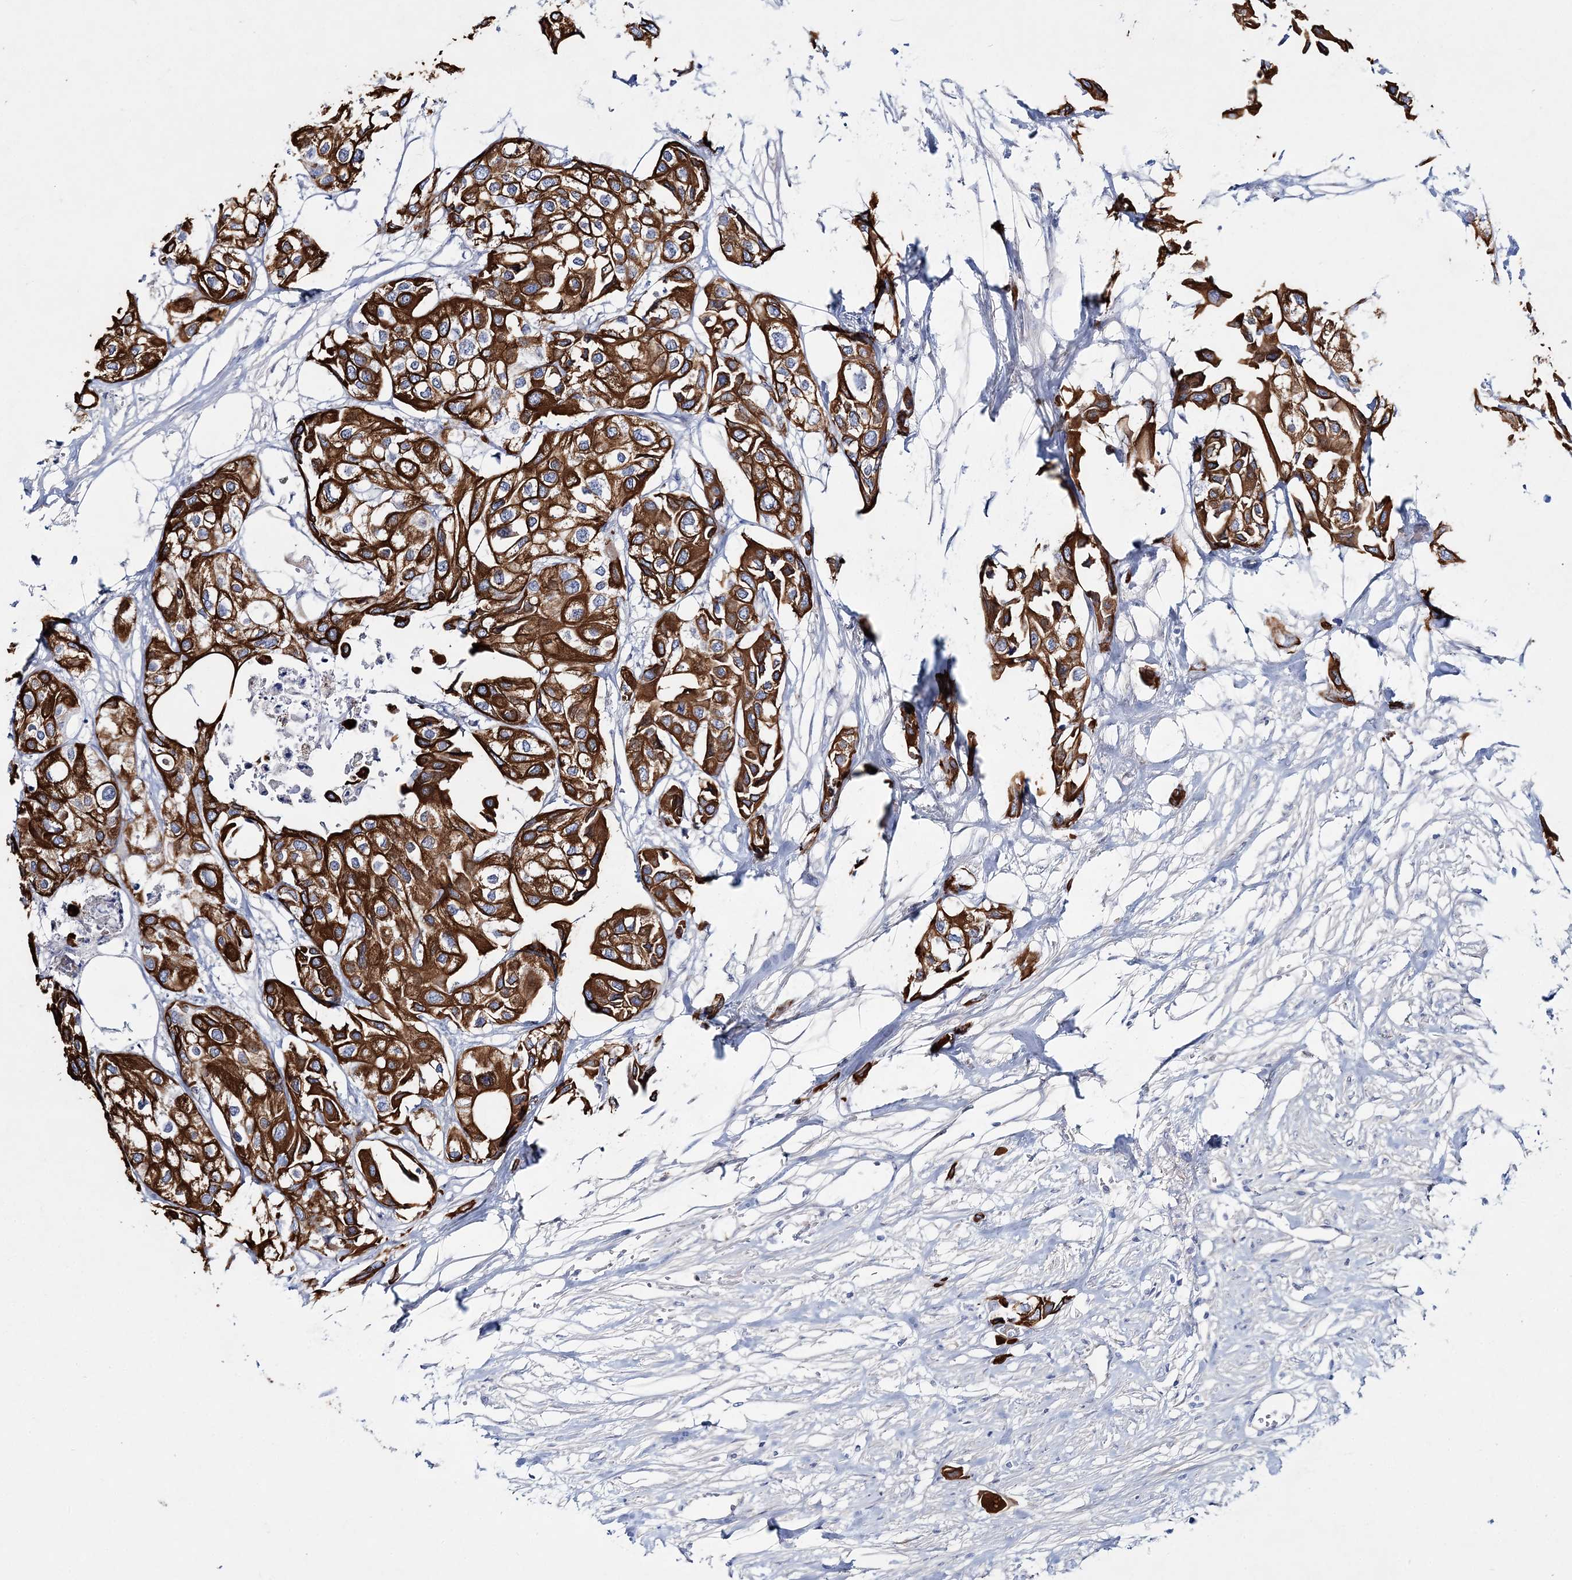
{"staining": {"intensity": "strong", "quantity": ">75%", "location": "cytoplasmic/membranous"}, "tissue": "urothelial cancer", "cell_type": "Tumor cells", "image_type": "cancer", "snomed": [{"axis": "morphology", "description": "Urothelial carcinoma, High grade"}, {"axis": "topography", "description": "Urinary bladder"}], "caption": "About >75% of tumor cells in urothelial carcinoma (high-grade) reveal strong cytoplasmic/membranous protein expression as visualized by brown immunohistochemical staining.", "gene": "ADGRL1", "patient": {"sex": "male", "age": 64}}